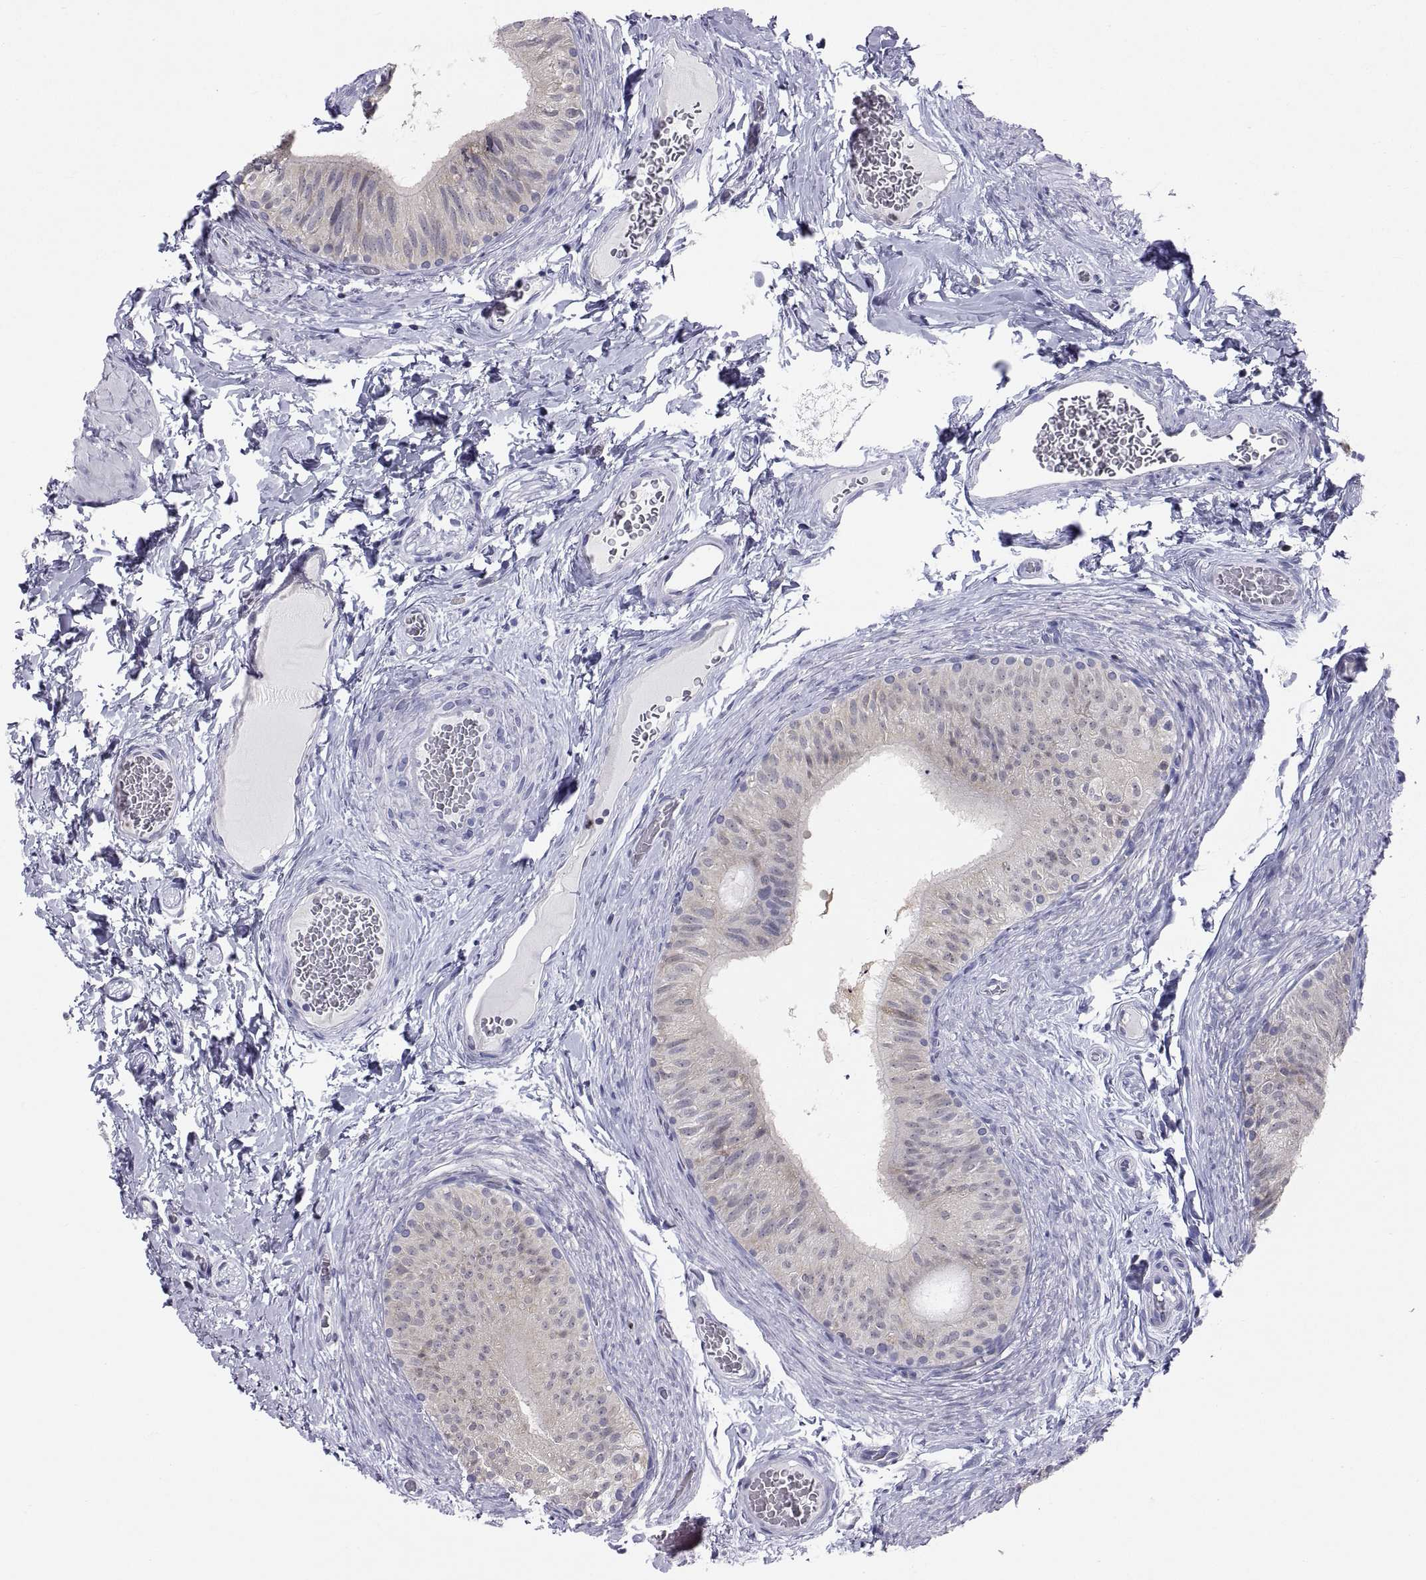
{"staining": {"intensity": "negative", "quantity": "none", "location": "none"}, "tissue": "epididymis", "cell_type": "Glandular cells", "image_type": "normal", "snomed": [{"axis": "morphology", "description": "Normal tissue, NOS"}, {"axis": "topography", "description": "Epididymis"}, {"axis": "topography", "description": "Vas deferens"}], "caption": "This is a image of immunohistochemistry (IHC) staining of unremarkable epididymis, which shows no positivity in glandular cells. (DAB (3,3'-diaminobenzidine) immunohistochemistry with hematoxylin counter stain).", "gene": "ERO1A", "patient": {"sex": "male", "age": 23}}